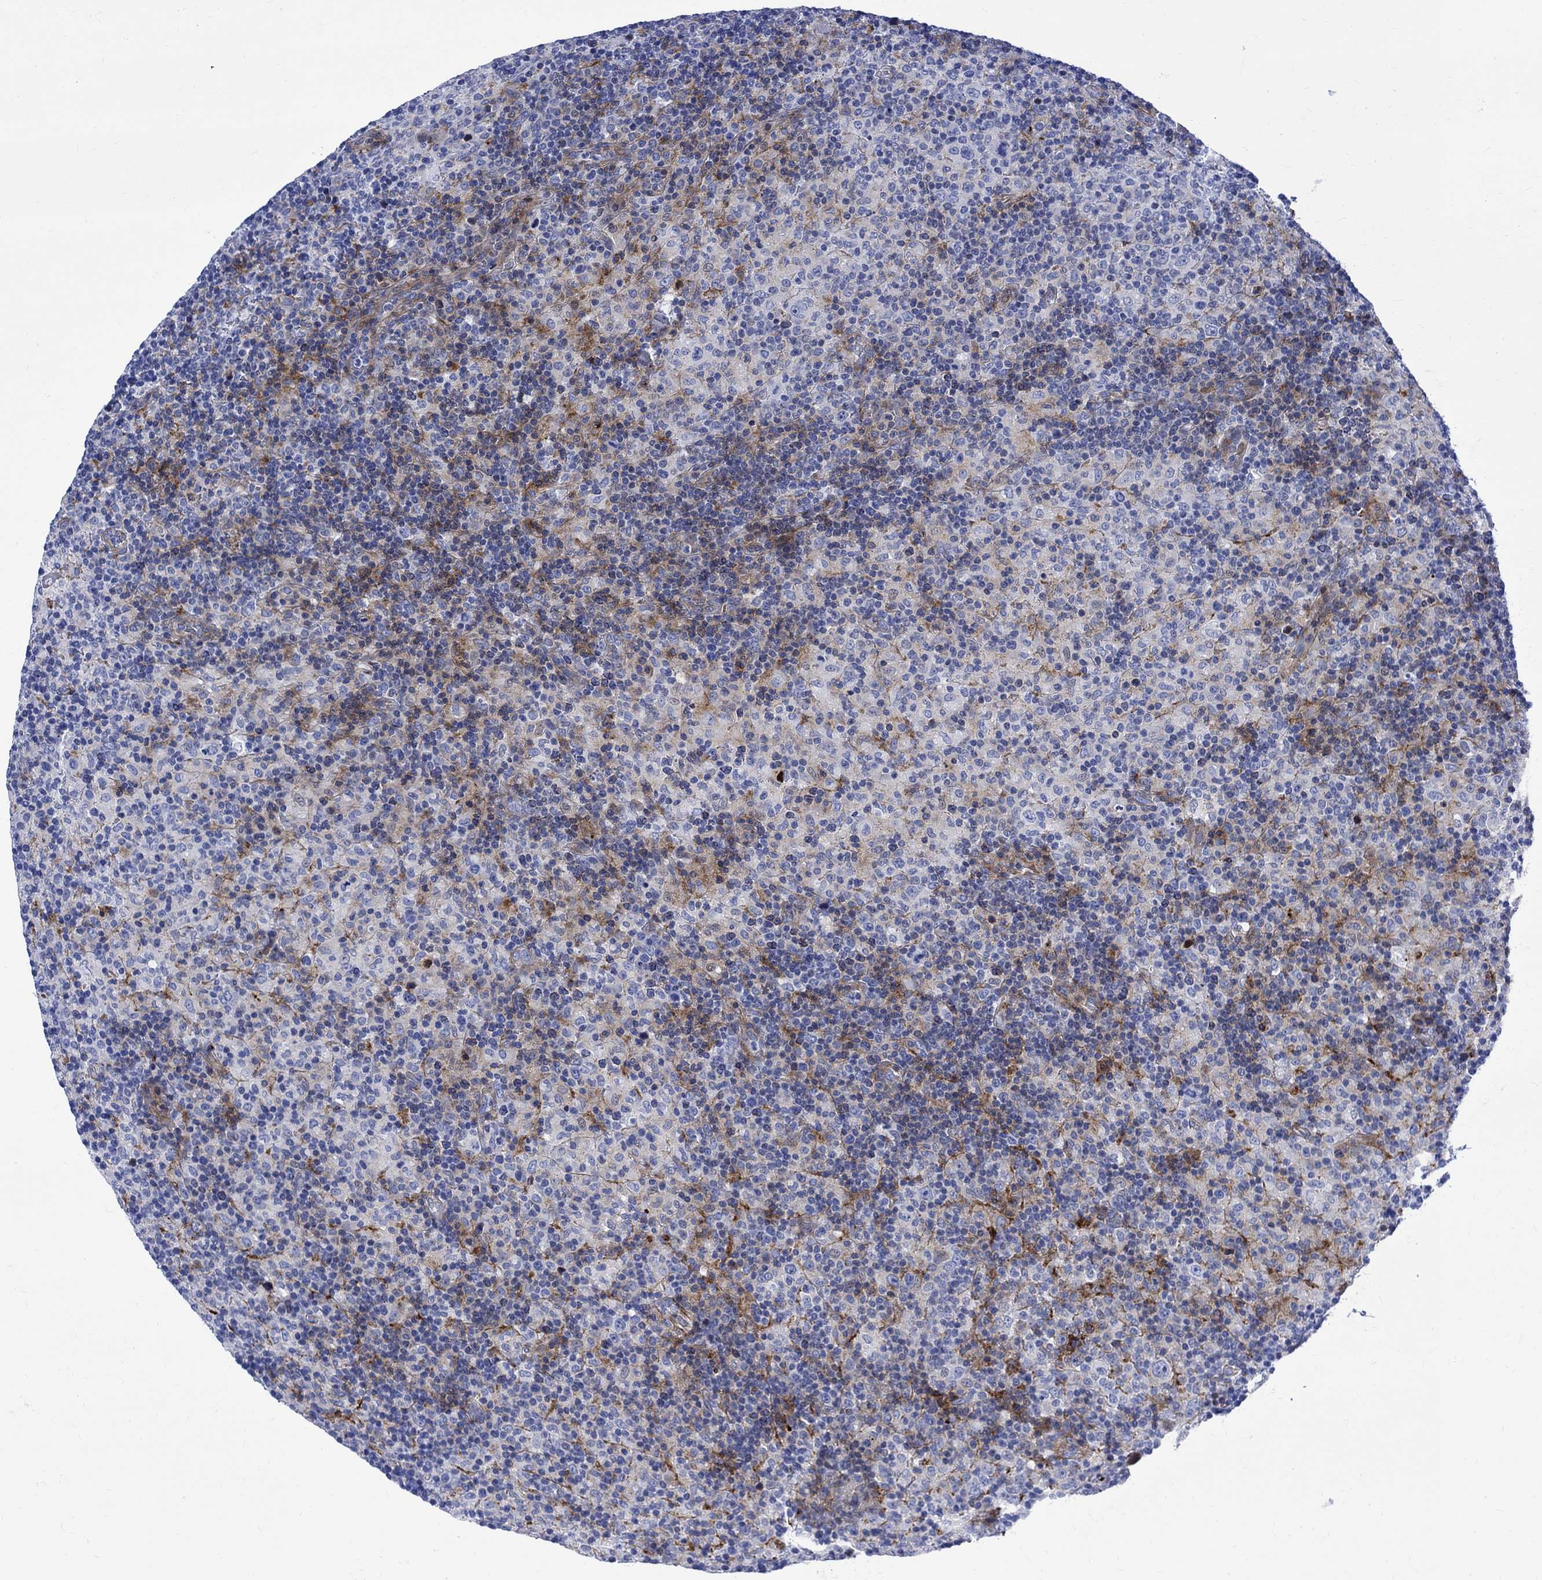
{"staining": {"intensity": "negative", "quantity": "none", "location": "none"}, "tissue": "lymphoma", "cell_type": "Tumor cells", "image_type": "cancer", "snomed": [{"axis": "morphology", "description": "Hodgkin's disease, NOS"}, {"axis": "topography", "description": "Lymph node"}], "caption": "An immunohistochemistry histopathology image of lymphoma is shown. There is no staining in tumor cells of lymphoma.", "gene": "PARVB", "patient": {"sex": "male", "age": 70}}